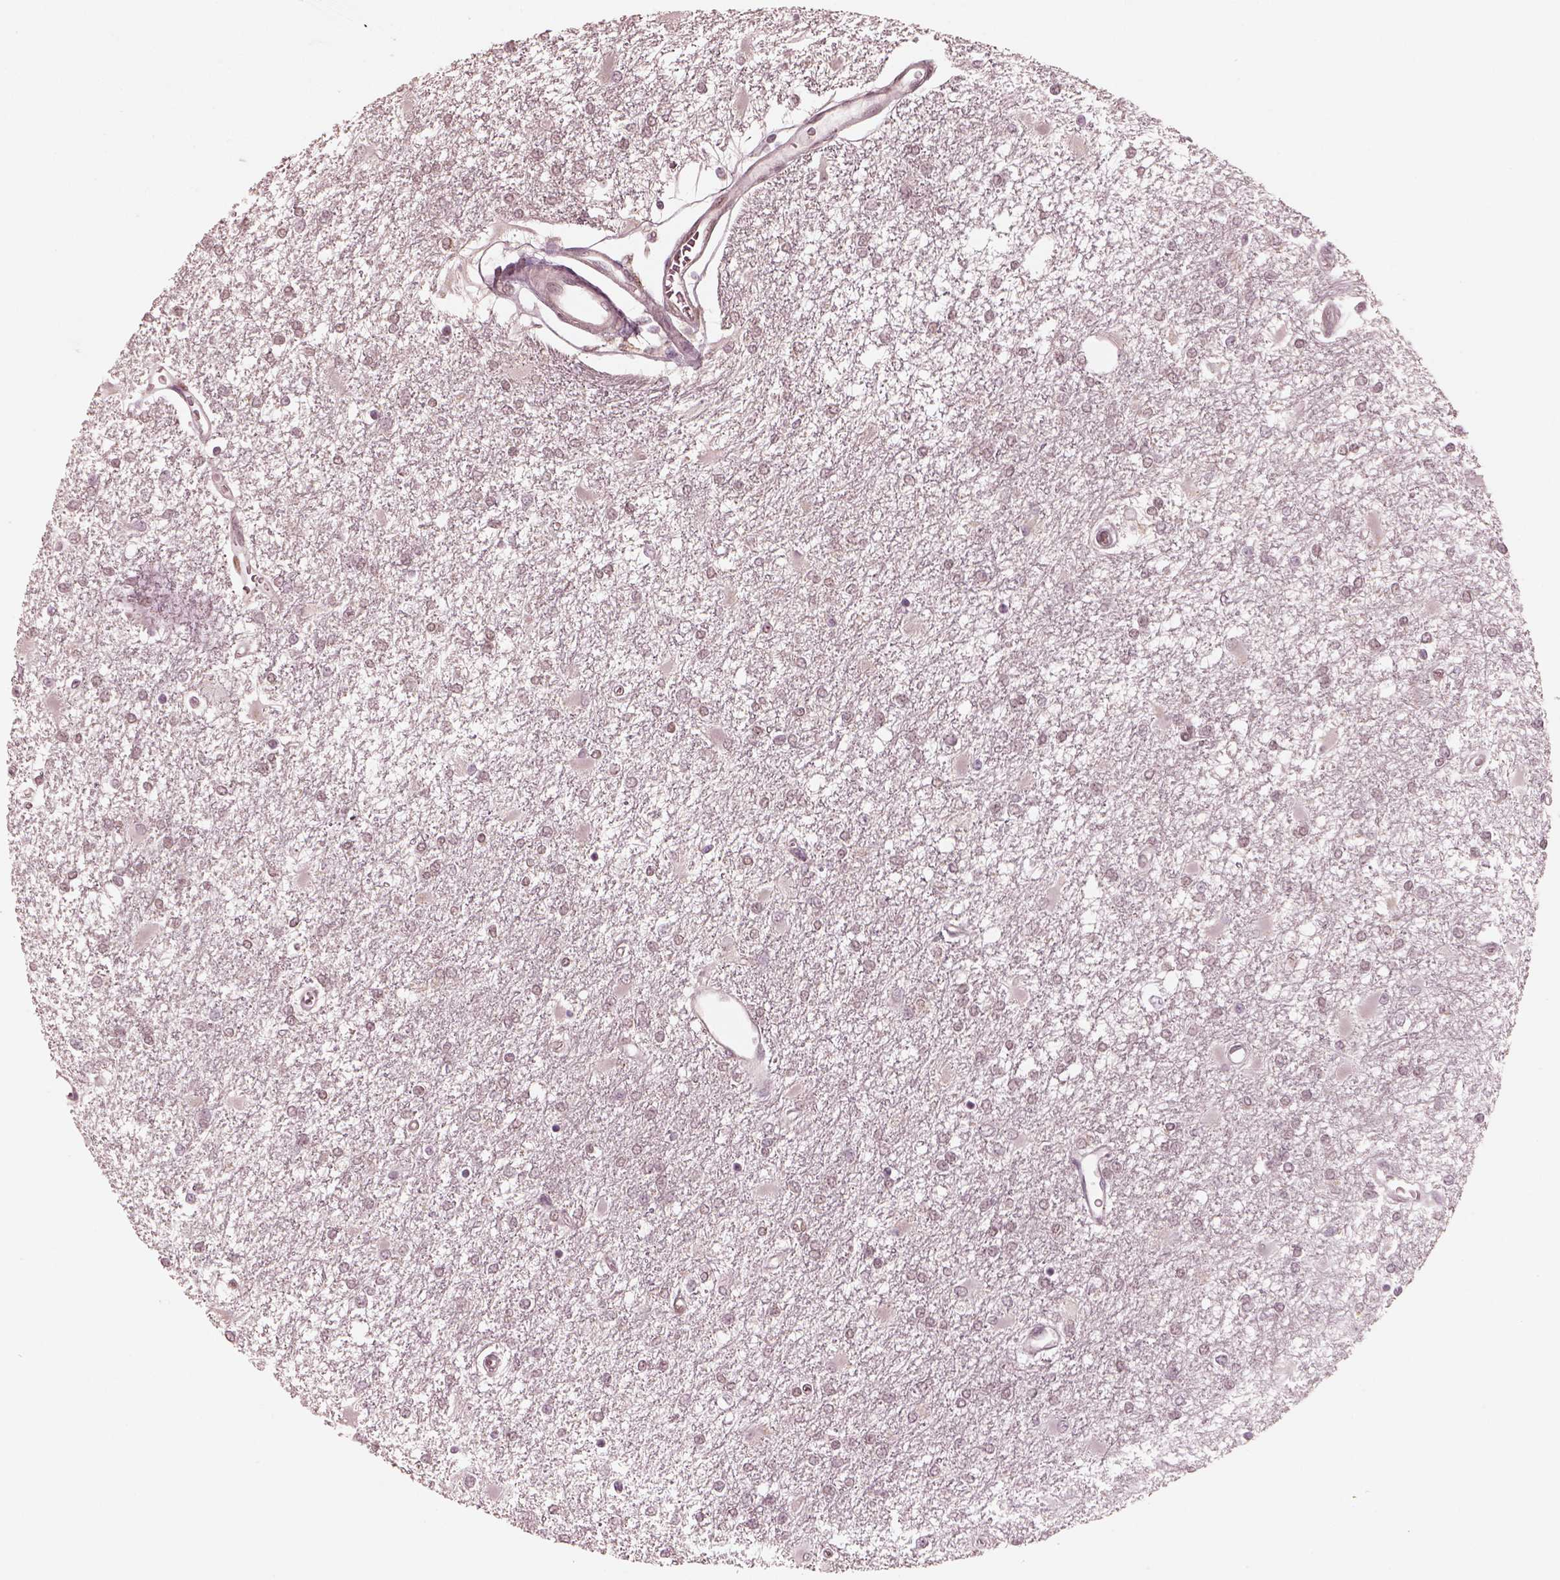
{"staining": {"intensity": "negative", "quantity": "none", "location": "none"}, "tissue": "glioma", "cell_type": "Tumor cells", "image_type": "cancer", "snomed": [{"axis": "morphology", "description": "Glioma, malignant, High grade"}, {"axis": "topography", "description": "Cerebral cortex"}], "caption": "DAB immunohistochemical staining of glioma shows no significant staining in tumor cells.", "gene": "IQCB1", "patient": {"sex": "male", "age": 79}}